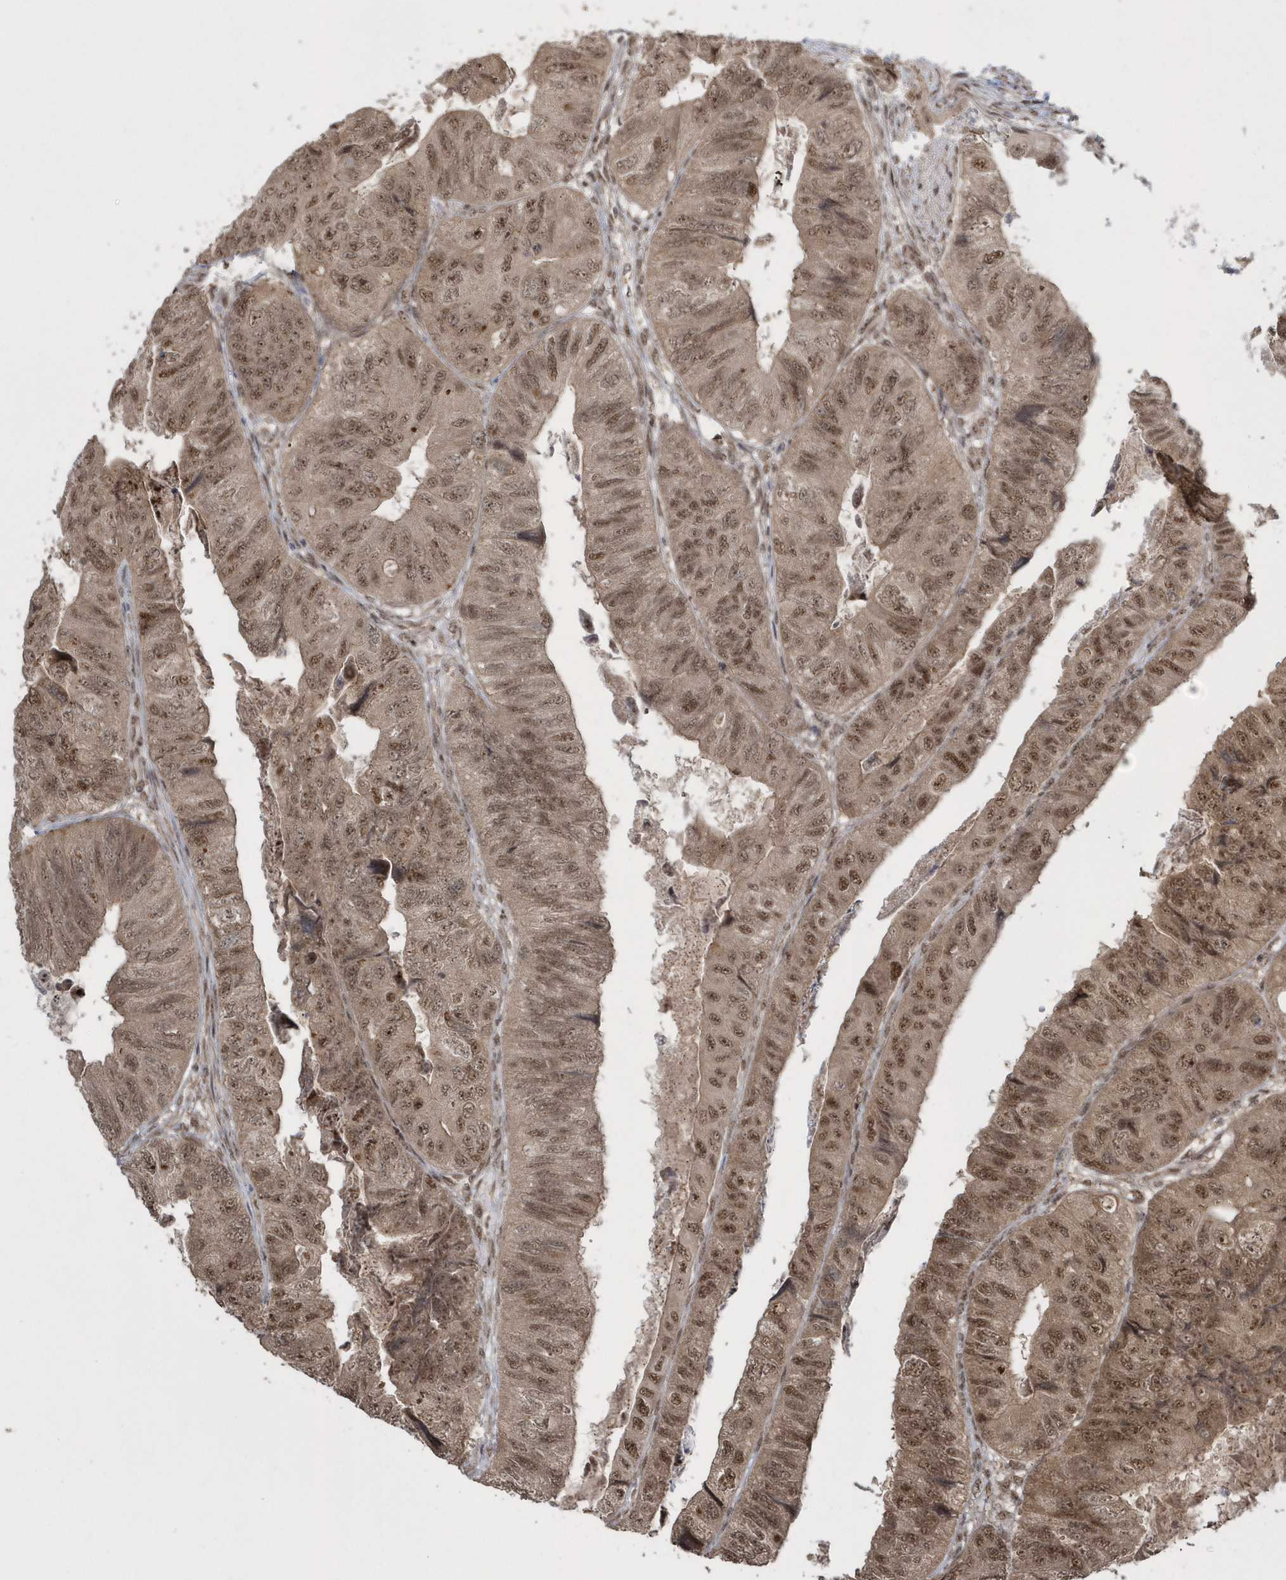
{"staining": {"intensity": "moderate", "quantity": ">75%", "location": "cytoplasmic/membranous,nuclear"}, "tissue": "colorectal cancer", "cell_type": "Tumor cells", "image_type": "cancer", "snomed": [{"axis": "morphology", "description": "Adenocarcinoma, NOS"}, {"axis": "topography", "description": "Rectum"}], "caption": "Immunohistochemistry photomicrograph of neoplastic tissue: human colorectal cancer stained using IHC demonstrates medium levels of moderate protein expression localized specifically in the cytoplasmic/membranous and nuclear of tumor cells, appearing as a cytoplasmic/membranous and nuclear brown color.", "gene": "EPB41L4A", "patient": {"sex": "male", "age": 63}}